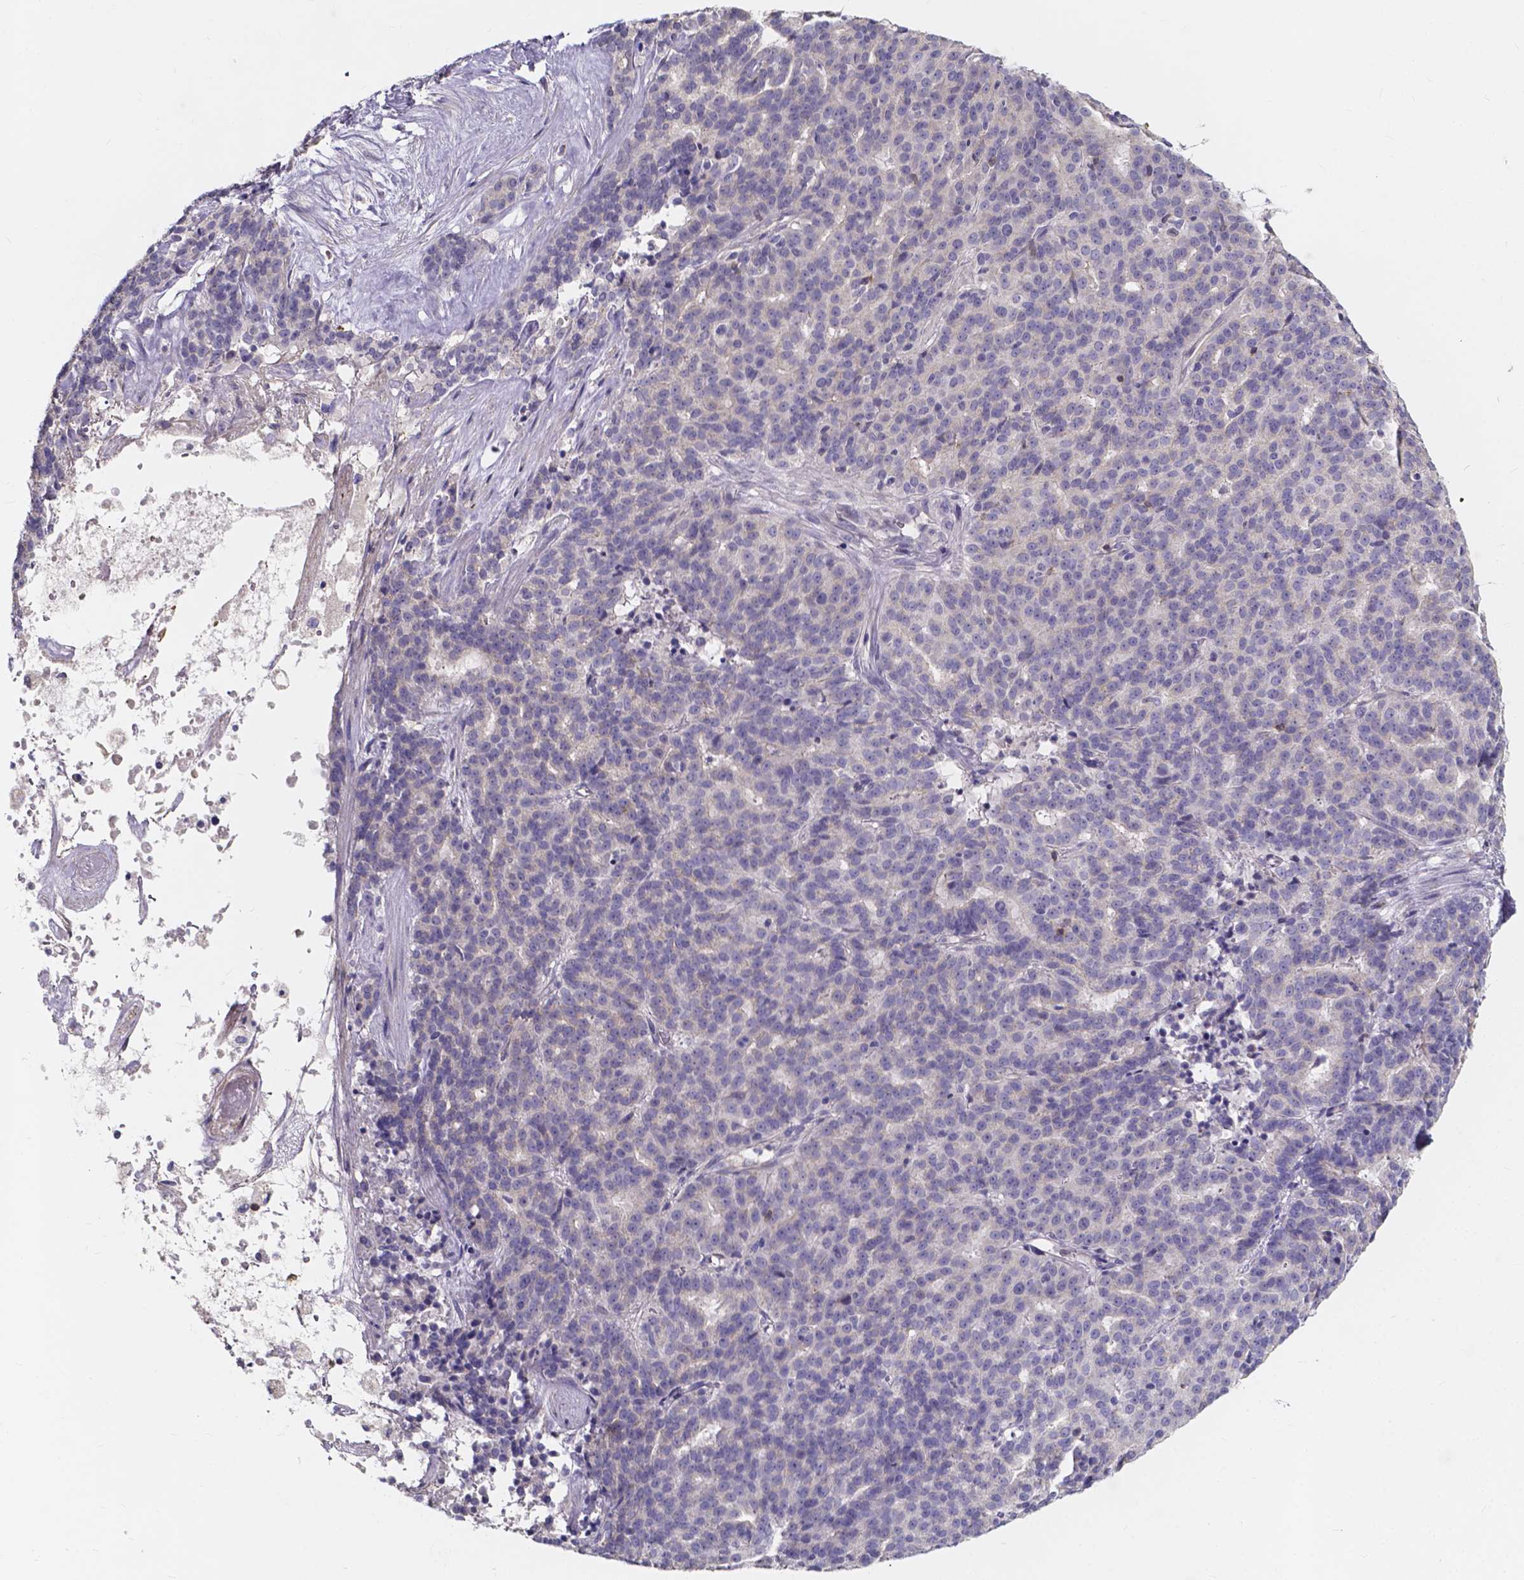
{"staining": {"intensity": "negative", "quantity": "none", "location": "none"}, "tissue": "liver cancer", "cell_type": "Tumor cells", "image_type": "cancer", "snomed": [{"axis": "morphology", "description": "Cholangiocarcinoma"}, {"axis": "topography", "description": "Liver"}], "caption": "DAB immunohistochemical staining of liver cancer (cholangiocarcinoma) exhibits no significant positivity in tumor cells. The staining was performed using DAB (3,3'-diaminobenzidine) to visualize the protein expression in brown, while the nuclei were stained in blue with hematoxylin (Magnification: 20x).", "gene": "THEMIS", "patient": {"sex": "female", "age": 47}}